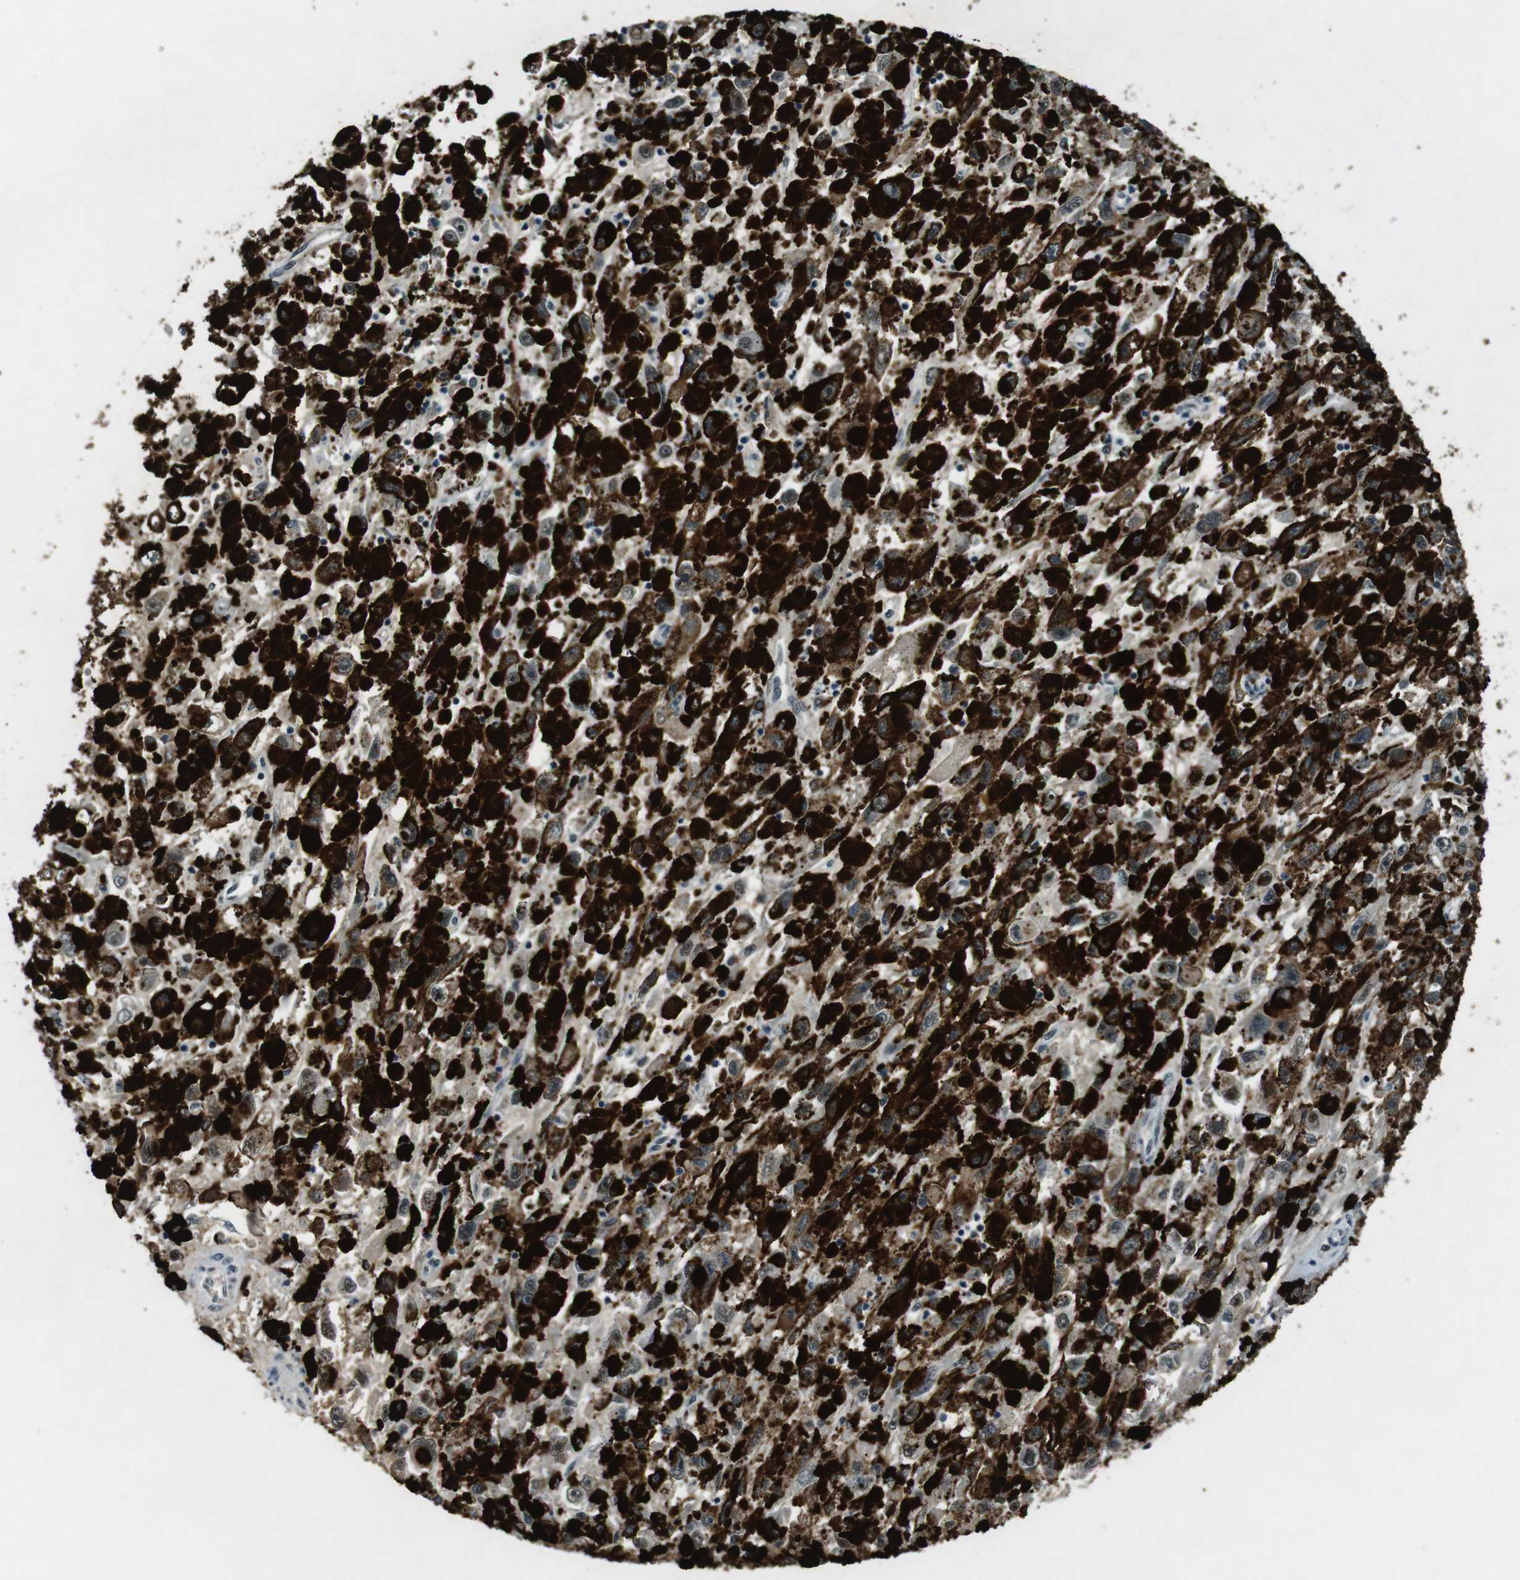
{"staining": {"intensity": "weak", "quantity": "25%-75%", "location": "cytoplasmic/membranous,nuclear"}, "tissue": "melanoma", "cell_type": "Tumor cells", "image_type": "cancer", "snomed": [{"axis": "morphology", "description": "Malignant melanoma, NOS"}, {"axis": "topography", "description": "Skin"}], "caption": "A brown stain labels weak cytoplasmic/membranous and nuclear positivity of a protein in malignant melanoma tumor cells.", "gene": "USP7", "patient": {"sex": "female", "age": 104}}